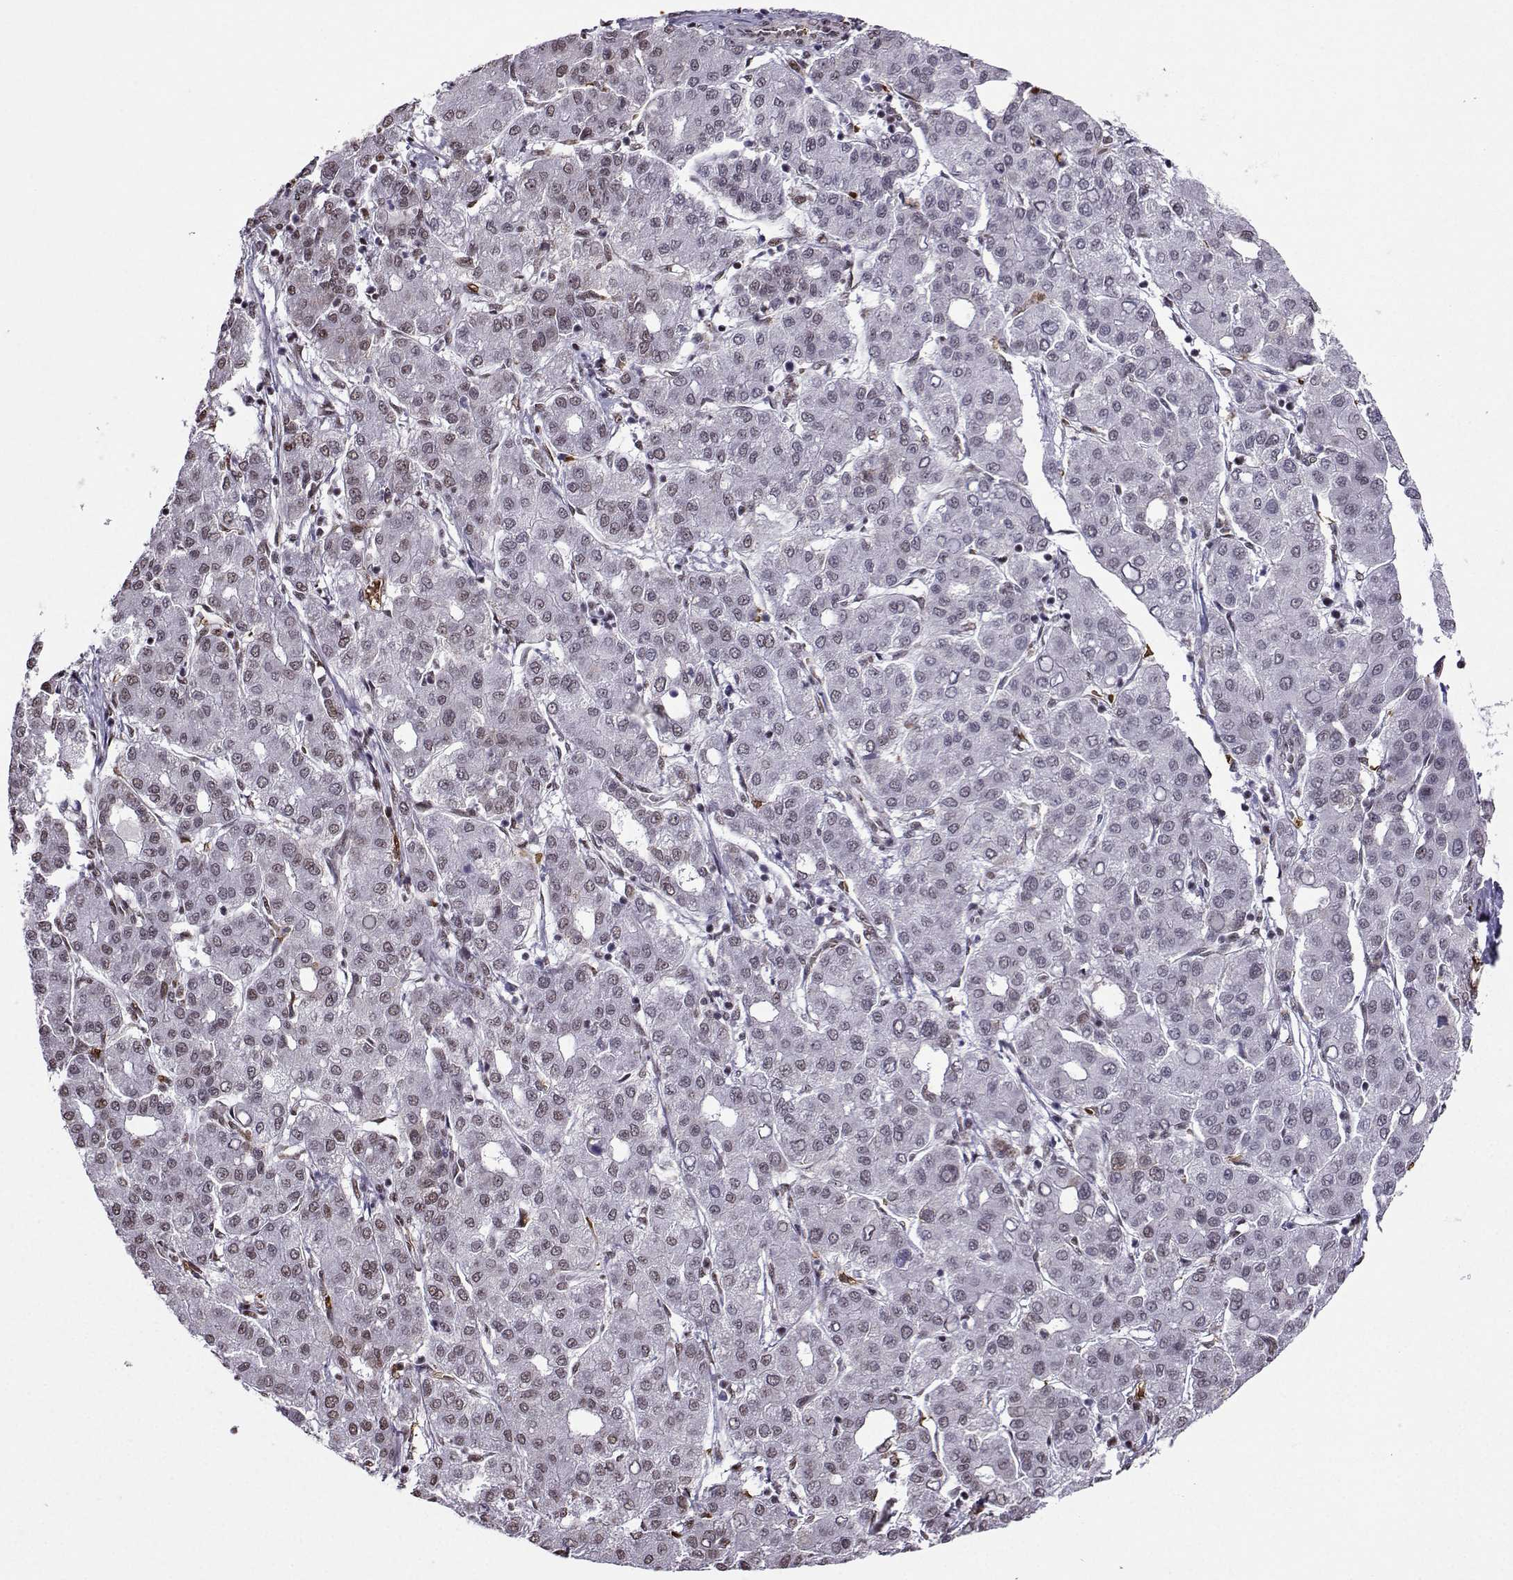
{"staining": {"intensity": "negative", "quantity": "none", "location": "none"}, "tissue": "liver cancer", "cell_type": "Tumor cells", "image_type": "cancer", "snomed": [{"axis": "morphology", "description": "Carcinoma, Hepatocellular, NOS"}, {"axis": "topography", "description": "Liver"}], "caption": "Protein analysis of liver cancer (hepatocellular carcinoma) reveals no significant positivity in tumor cells. Nuclei are stained in blue.", "gene": "CCNK", "patient": {"sex": "male", "age": 65}}